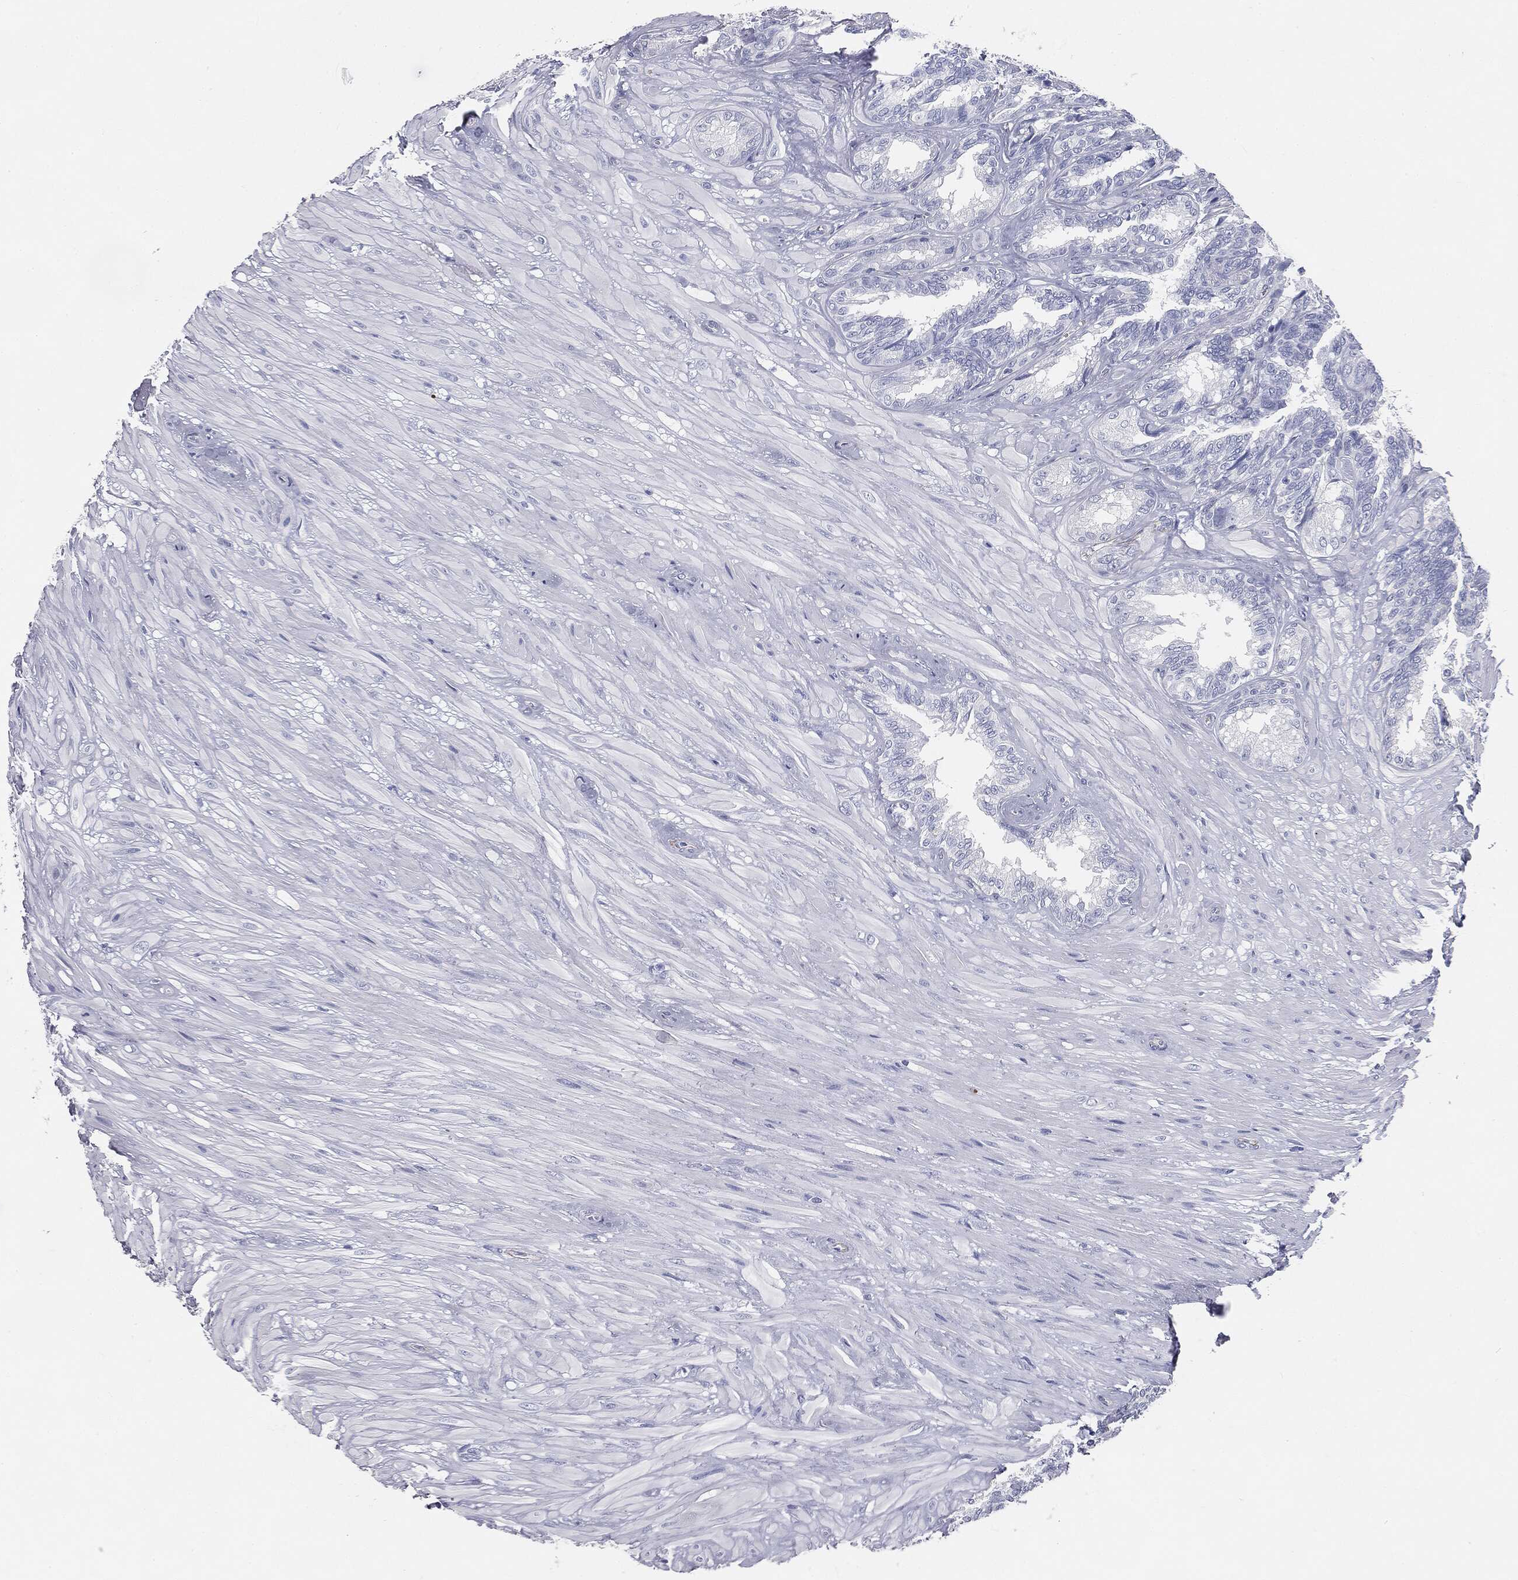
{"staining": {"intensity": "negative", "quantity": "none", "location": "none"}, "tissue": "seminal vesicle", "cell_type": "Glandular cells", "image_type": "normal", "snomed": [{"axis": "morphology", "description": "Normal tissue, NOS"}, {"axis": "topography", "description": "Seminal veicle"}], "caption": "An immunohistochemistry (IHC) histopathology image of normal seminal vesicle is shown. There is no staining in glandular cells of seminal vesicle.", "gene": "MUC5AC", "patient": {"sex": "male", "age": 68}}